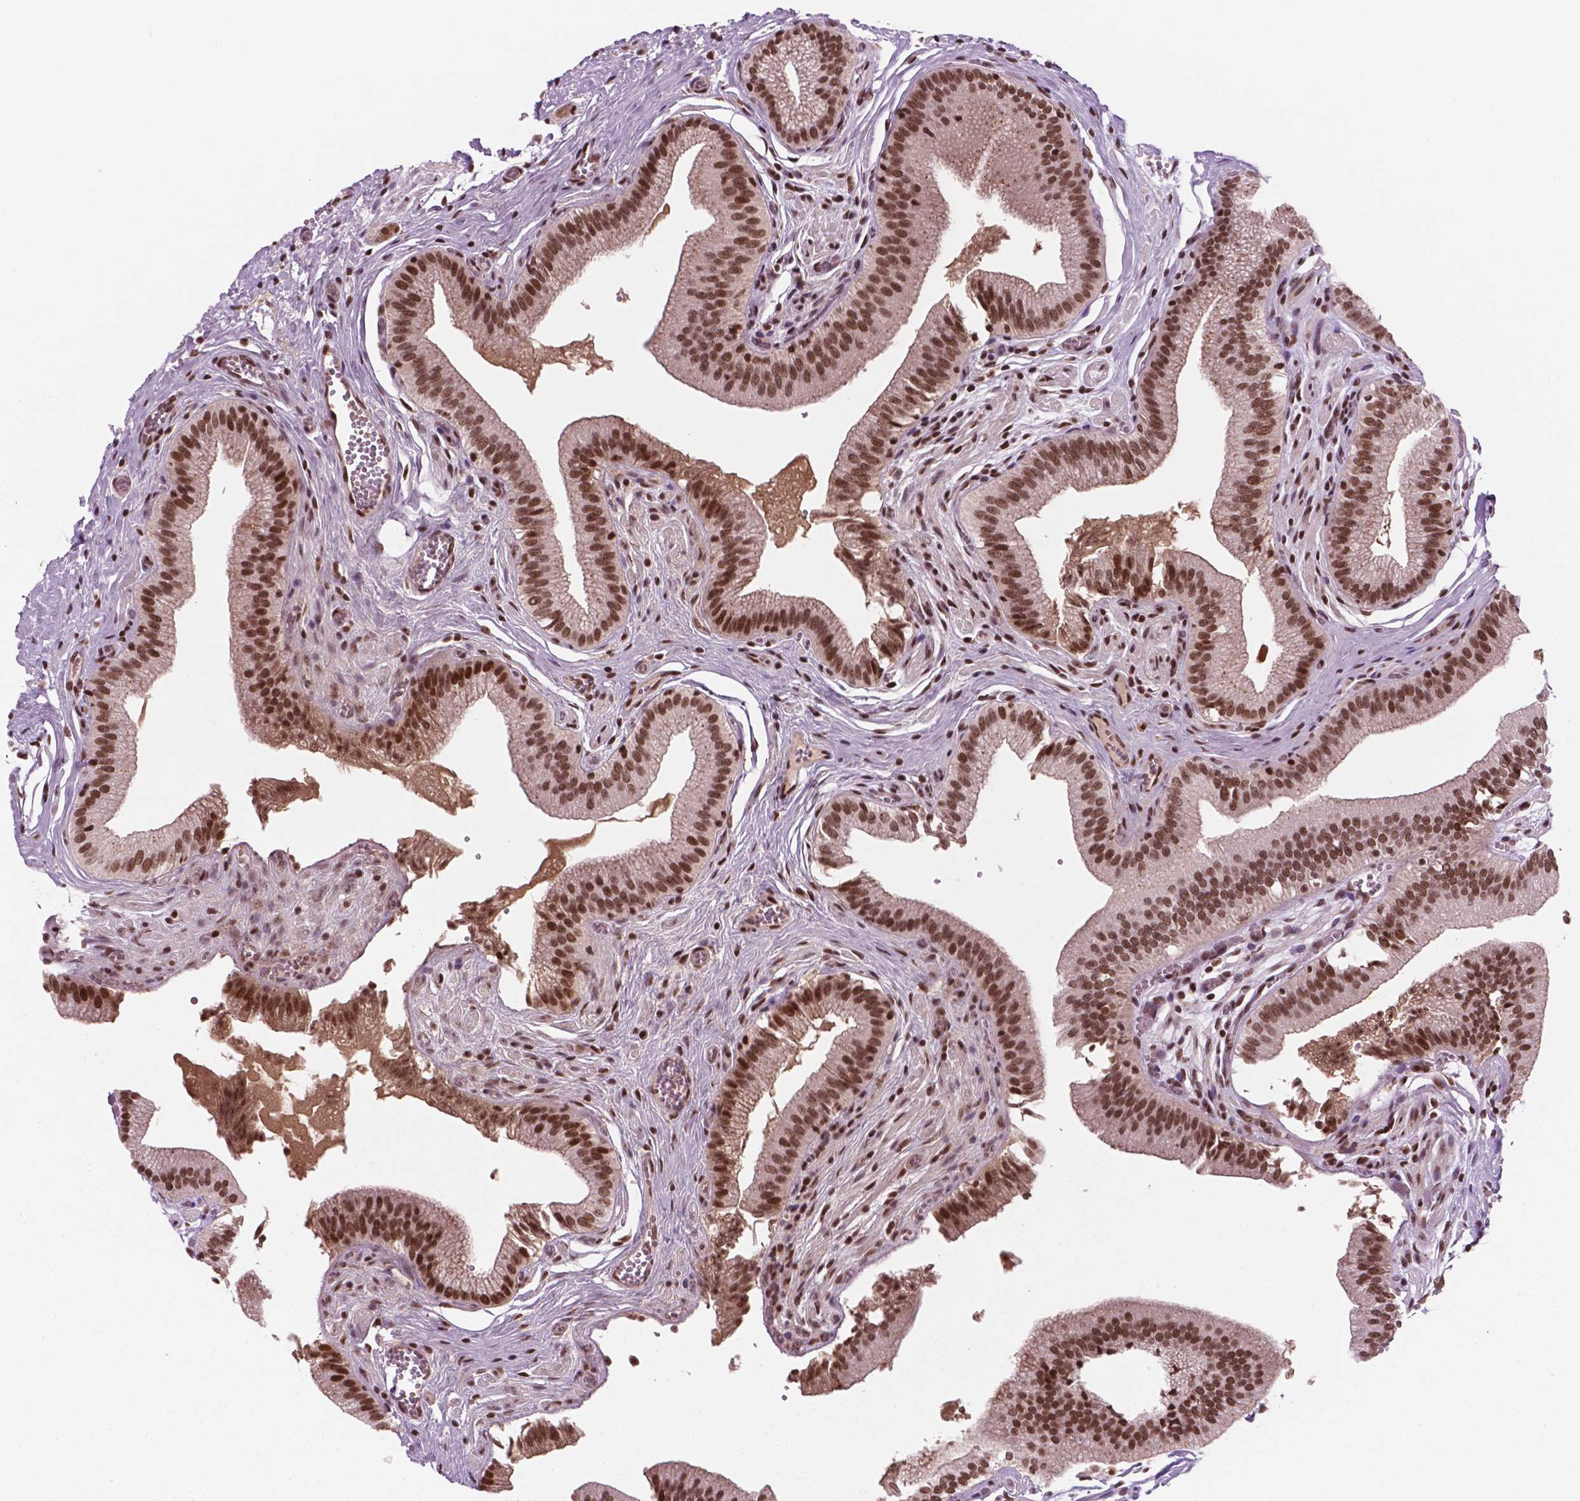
{"staining": {"intensity": "strong", "quantity": ">75%", "location": "nuclear"}, "tissue": "gallbladder", "cell_type": "Glandular cells", "image_type": "normal", "snomed": [{"axis": "morphology", "description": "Normal tissue, NOS"}, {"axis": "topography", "description": "Gallbladder"}, {"axis": "topography", "description": "Peripheral nerve tissue"}], "caption": "Immunohistochemical staining of normal human gallbladder exhibits >75% levels of strong nuclear protein staining in about >75% of glandular cells.", "gene": "POLR2E", "patient": {"sex": "male", "age": 17}}